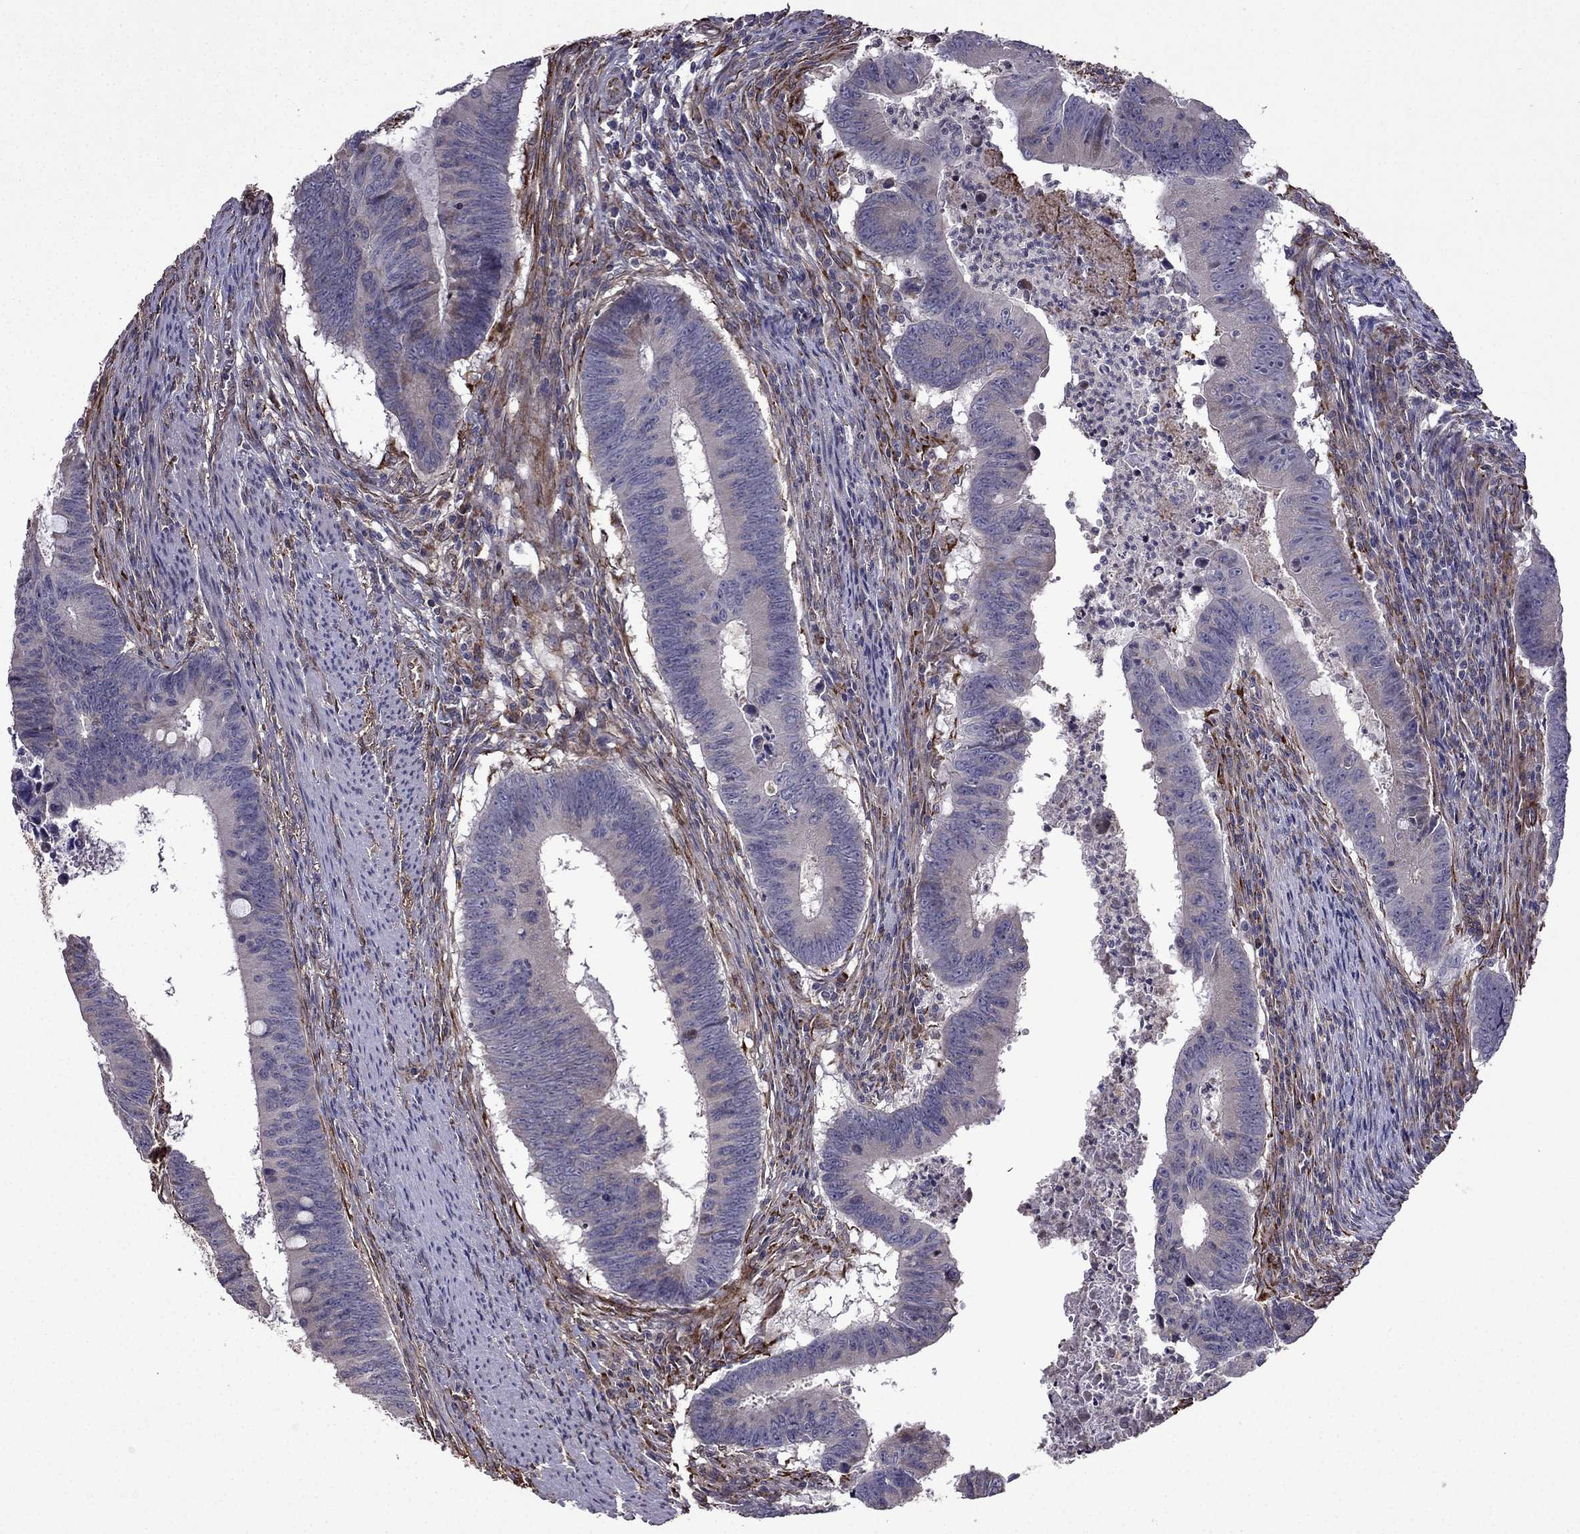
{"staining": {"intensity": "negative", "quantity": "none", "location": "none"}, "tissue": "colorectal cancer", "cell_type": "Tumor cells", "image_type": "cancer", "snomed": [{"axis": "morphology", "description": "Adenocarcinoma, NOS"}, {"axis": "topography", "description": "Colon"}], "caption": "The photomicrograph shows no significant positivity in tumor cells of colorectal adenocarcinoma. Brightfield microscopy of immunohistochemistry stained with DAB (3,3'-diaminobenzidine) (brown) and hematoxylin (blue), captured at high magnification.", "gene": "IKBIP", "patient": {"sex": "female", "age": 87}}